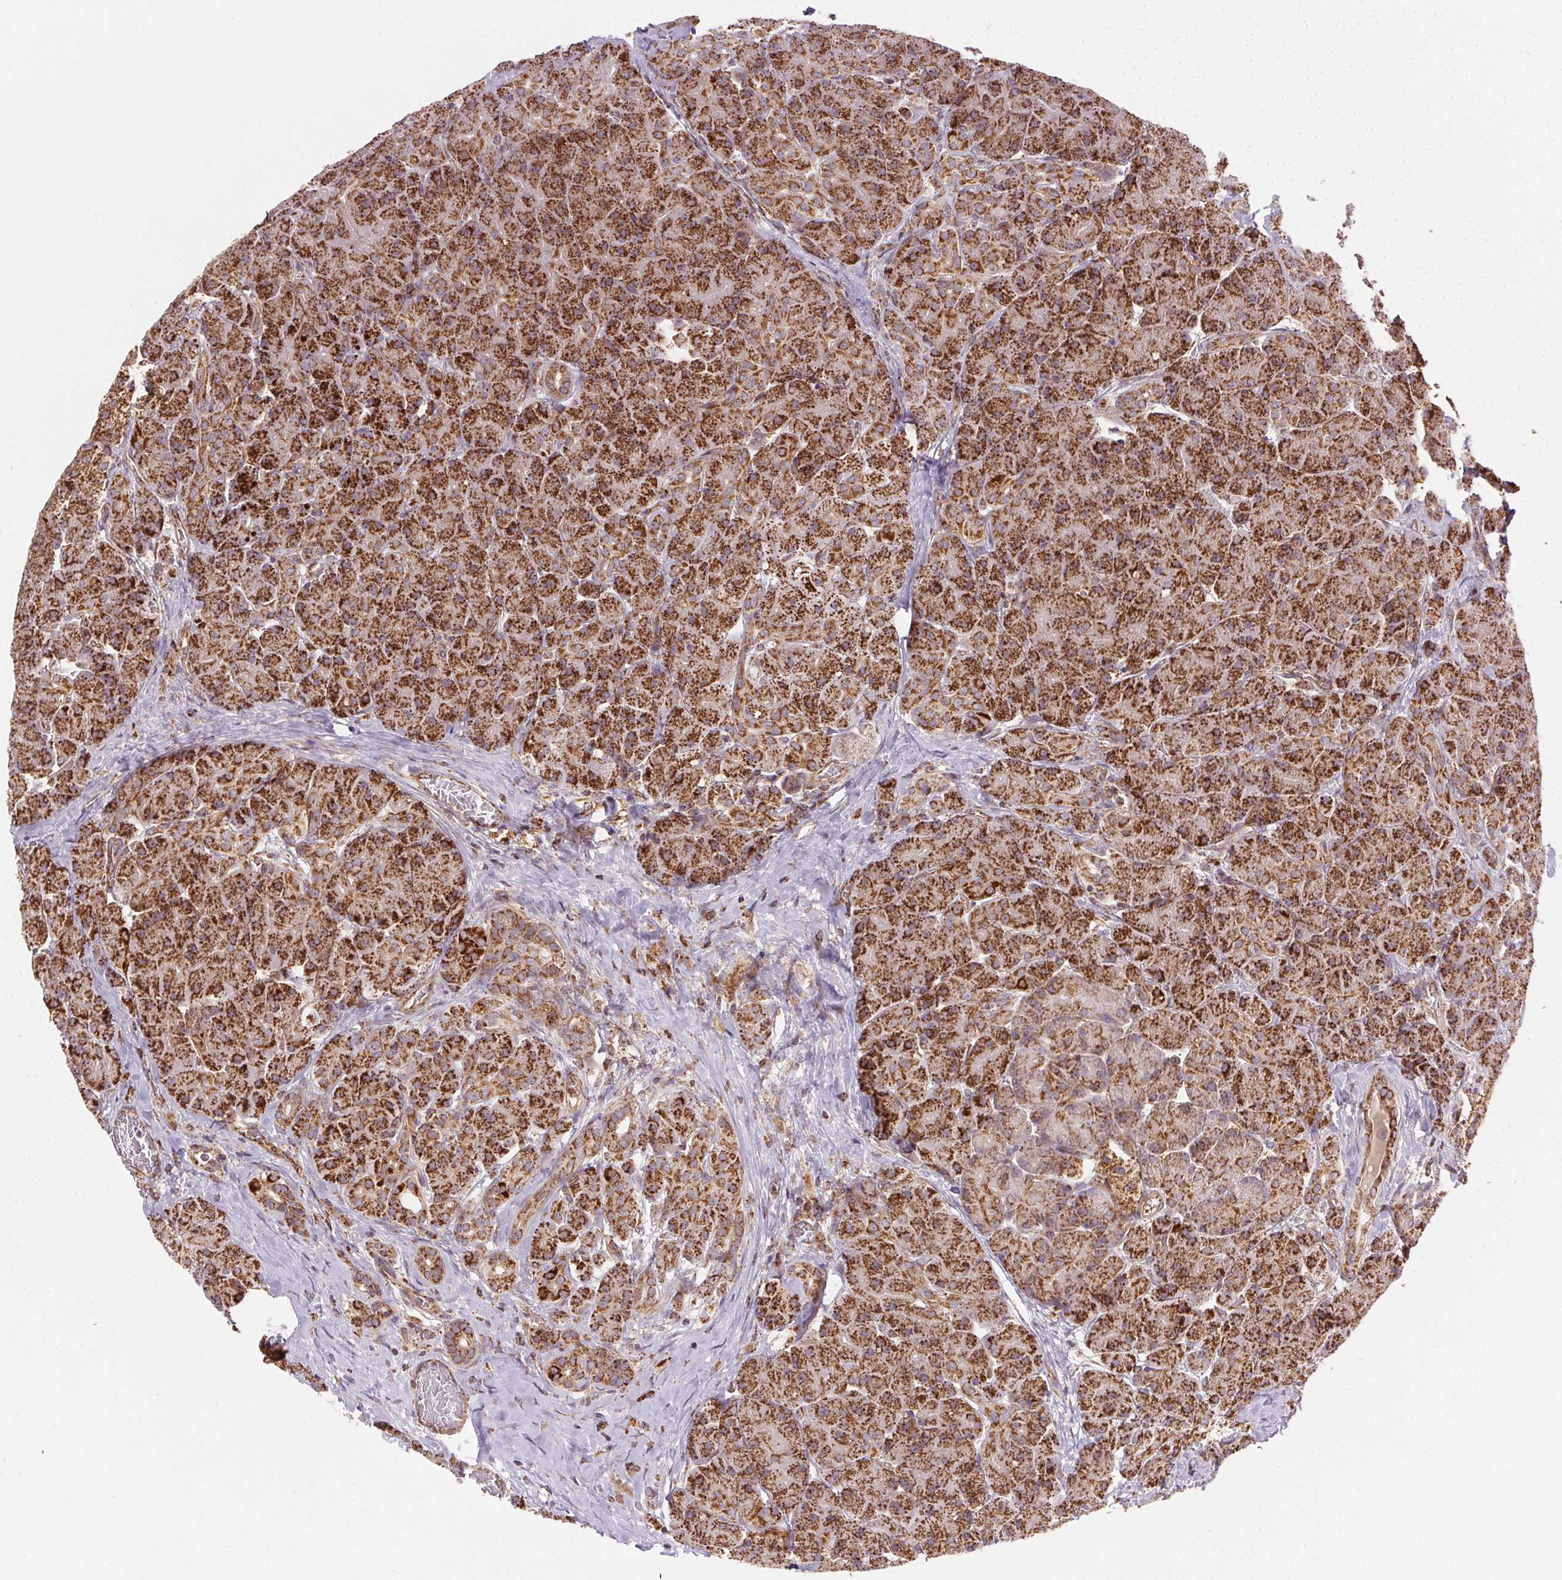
{"staining": {"intensity": "strong", "quantity": ">75%", "location": "cytoplasmic/membranous"}, "tissue": "pancreas", "cell_type": "Exocrine glandular cells", "image_type": "normal", "snomed": [{"axis": "morphology", "description": "Normal tissue, NOS"}, {"axis": "topography", "description": "Pancreas"}], "caption": "Immunohistochemical staining of unremarkable pancreas shows >75% levels of strong cytoplasmic/membranous protein positivity in approximately >75% of exocrine glandular cells.", "gene": "CLPB", "patient": {"sex": "male", "age": 55}}